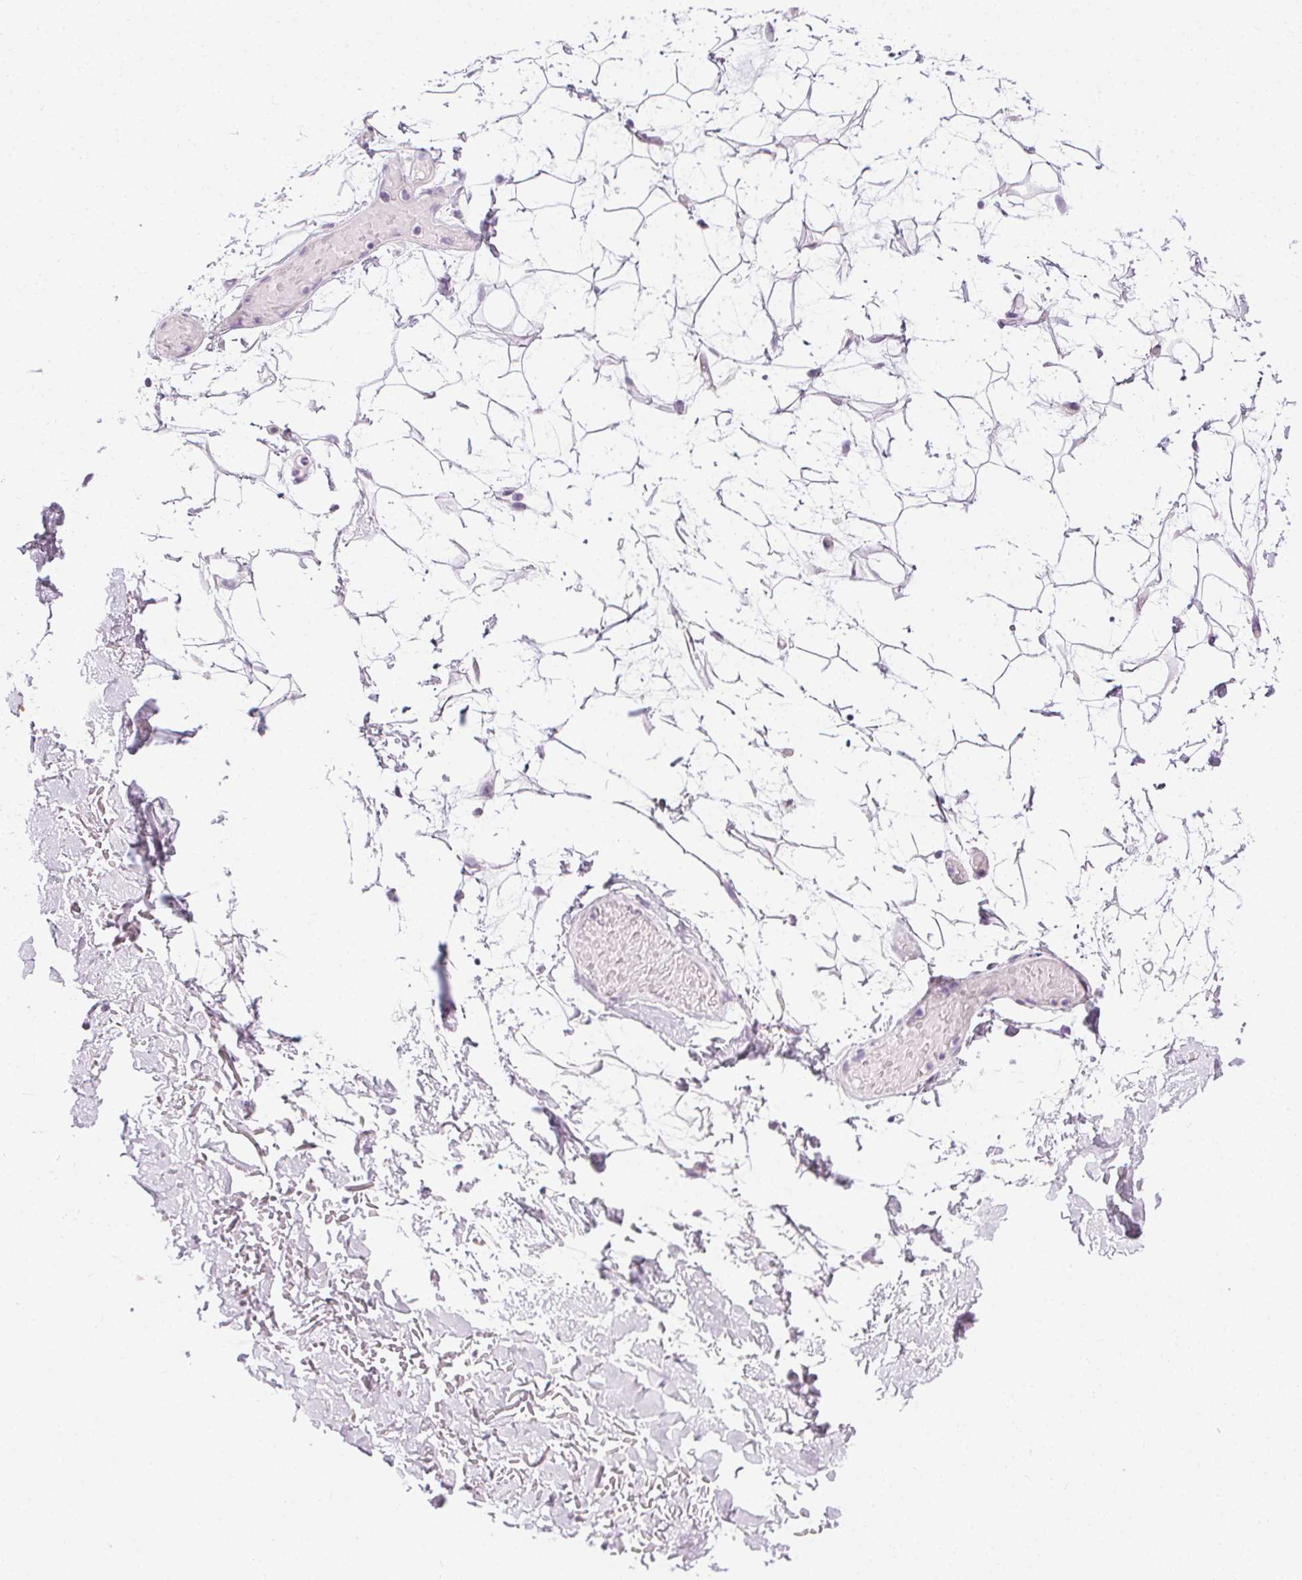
{"staining": {"intensity": "negative", "quantity": "none", "location": "none"}, "tissue": "adipose tissue", "cell_type": "Adipocytes", "image_type": "normal", "snomed": [{"axis": "morphology", "description": "Normal tissue, NOS"}, {"axis": "topography", "description": "Anal"}, {"axis": "topography", "description": "Peripheral nerve tissue"}], "caption": "DAB (3,3'-diaminobenzidine) immunohistochemical staining of benign adipose tissue exhibits no significant staining in adipocytes. (DAB immunohistochemistry (IHC) with hematoxylin counter stain).", "gene": "CADPS", "patient": {"sex": "male", "age": 78}}